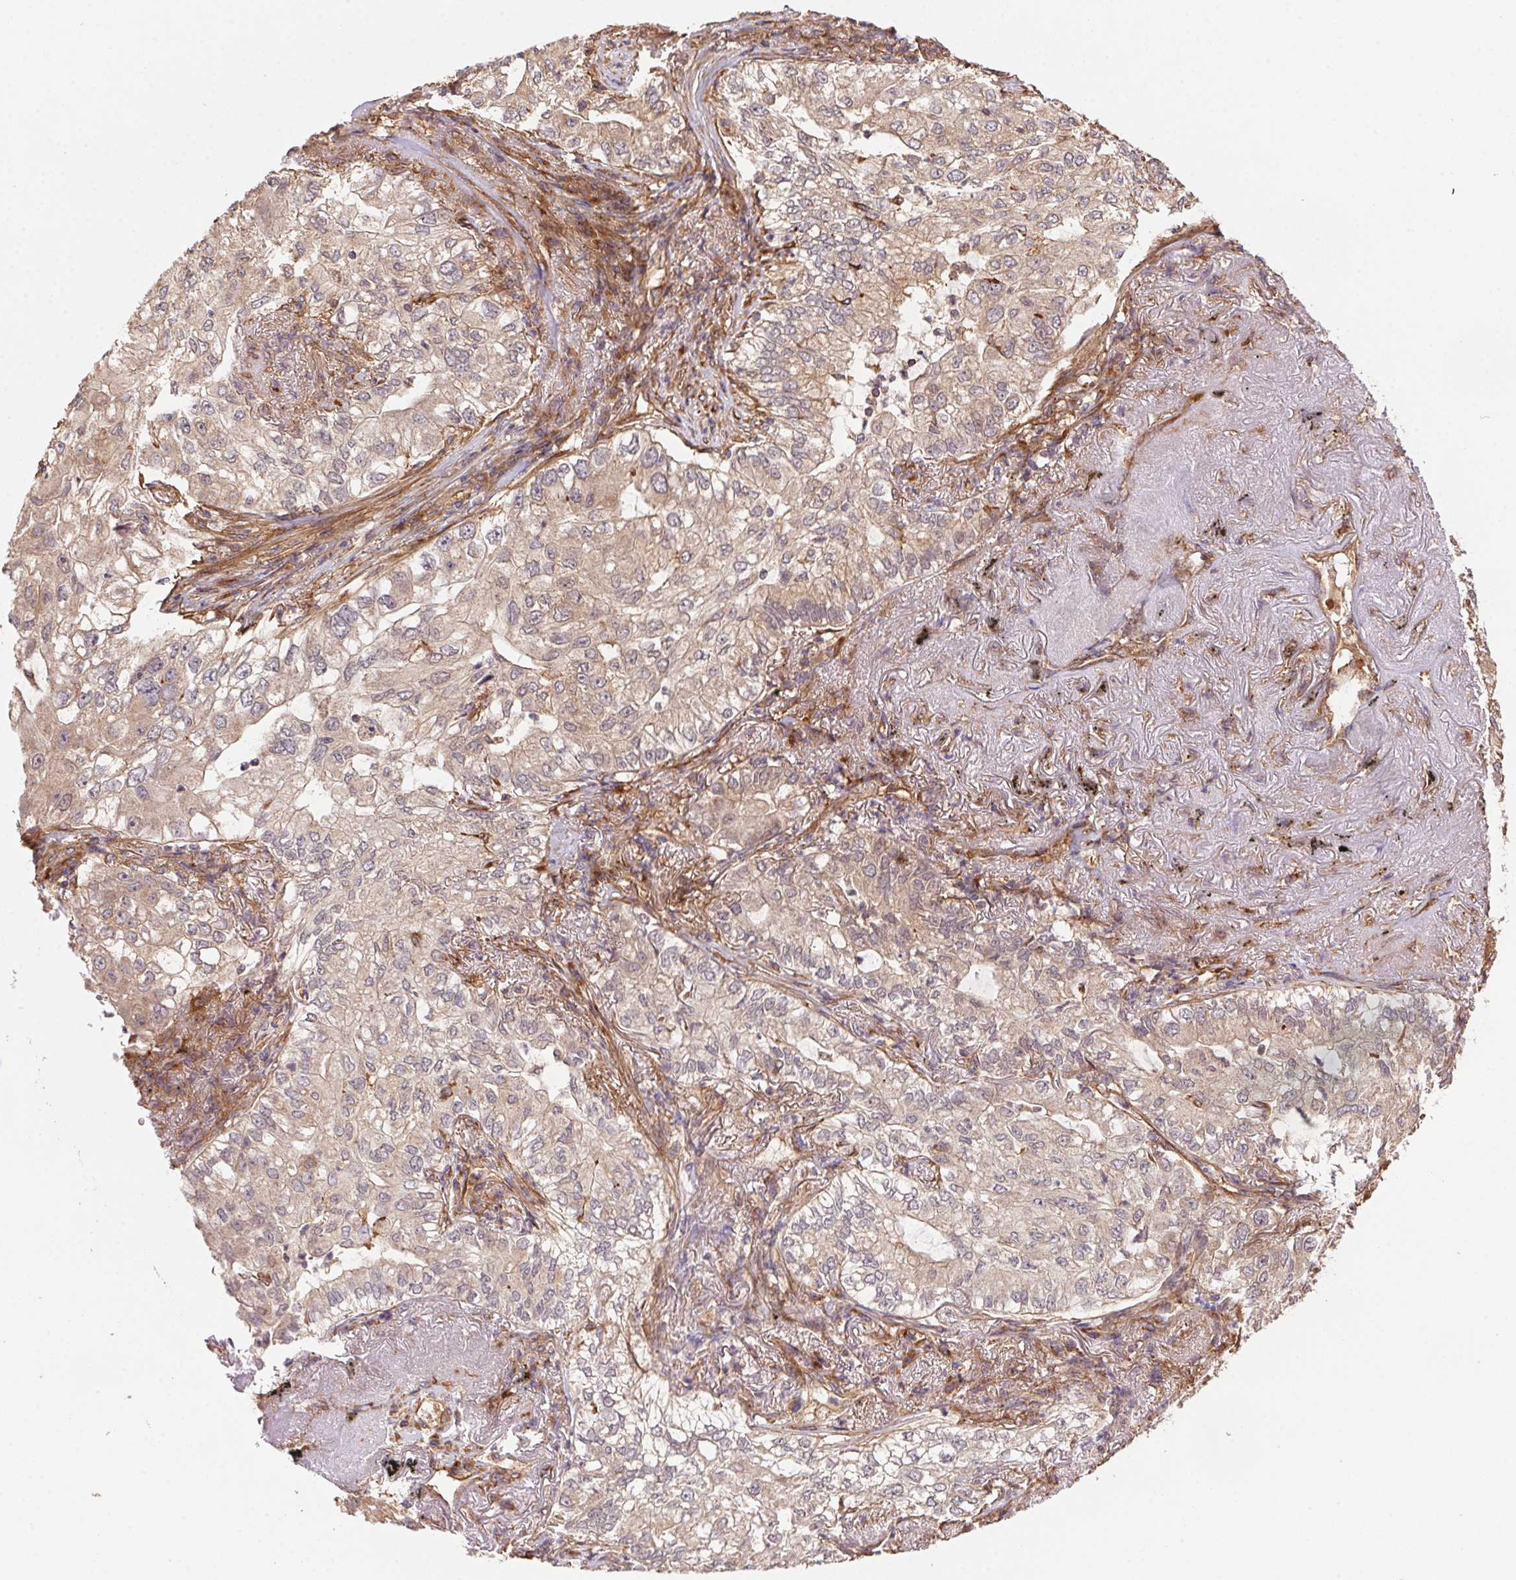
{"staining": {"intensity": "weak", "quantity": "25%-75%", "location": "cytoplasmic/membranous"}, "tissue": "lung cancer", "cell_type": "Tumor cells", "image_type": "cancer", "snomed": [{"axis": "morphology", "description": "Adenocarcinoma, NOS"}, {"axis": "topography", "description": "Lung"}], "caption": "Immunohistochemistry staining of lung cancer (adenocarcinoma), which reveals low levels of weak cytoplasmic/membranous positivity in about 25%-75% of tumor cells indicating weak cytoplasmic/membranous protein staining. The staining was performed using DAB (brown) for protein detection and nuclei were counterstained in hematoxylin (blue).", "gene": "USE1", "patient": {"sex": "female", "age": 73}}